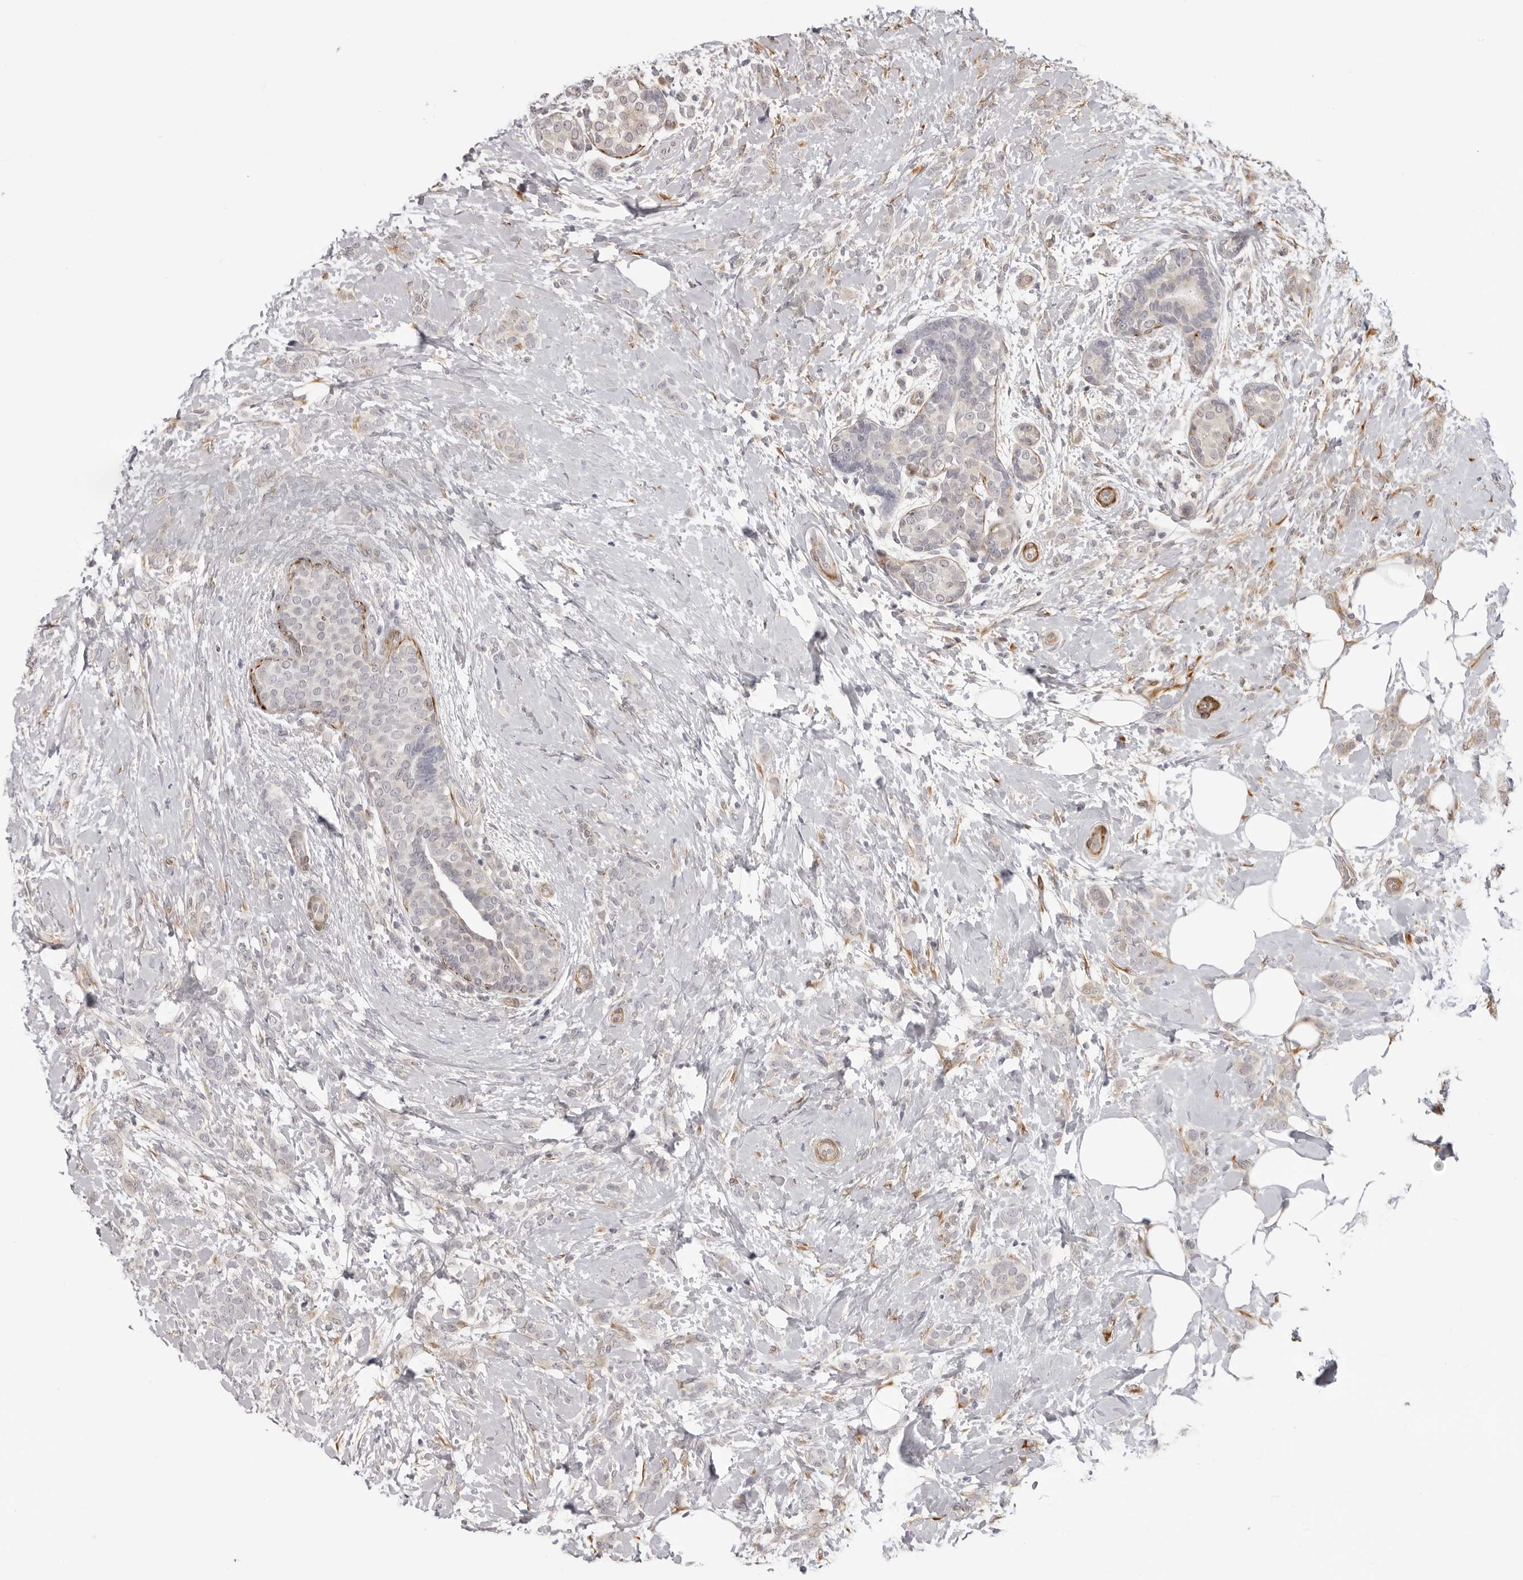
{"staining": {"intensity": "weak", "quantity": "25%-75%", "location": "cytoplasmic/membranous"}, "tissue": "breast cancer", "cell_type": "Tumor cells", "image_type": "cancer", "snomed": [{"axis": "morphology", "description": "Lobular carcinoma, in situ"}, {"axis": "morphology", "description": "Lobular carcinoma"}, {"axis": "topography", "description": "Breast"}], "caption": "Breast lobular carcinoma stained with a brown dye demonstrates weak cytoplasmic/membranous positive positivity in approximately 25%-75% of tumor cells.", "gene": "SRGAP2", "patient": {"sex": "female", "age": 41}}